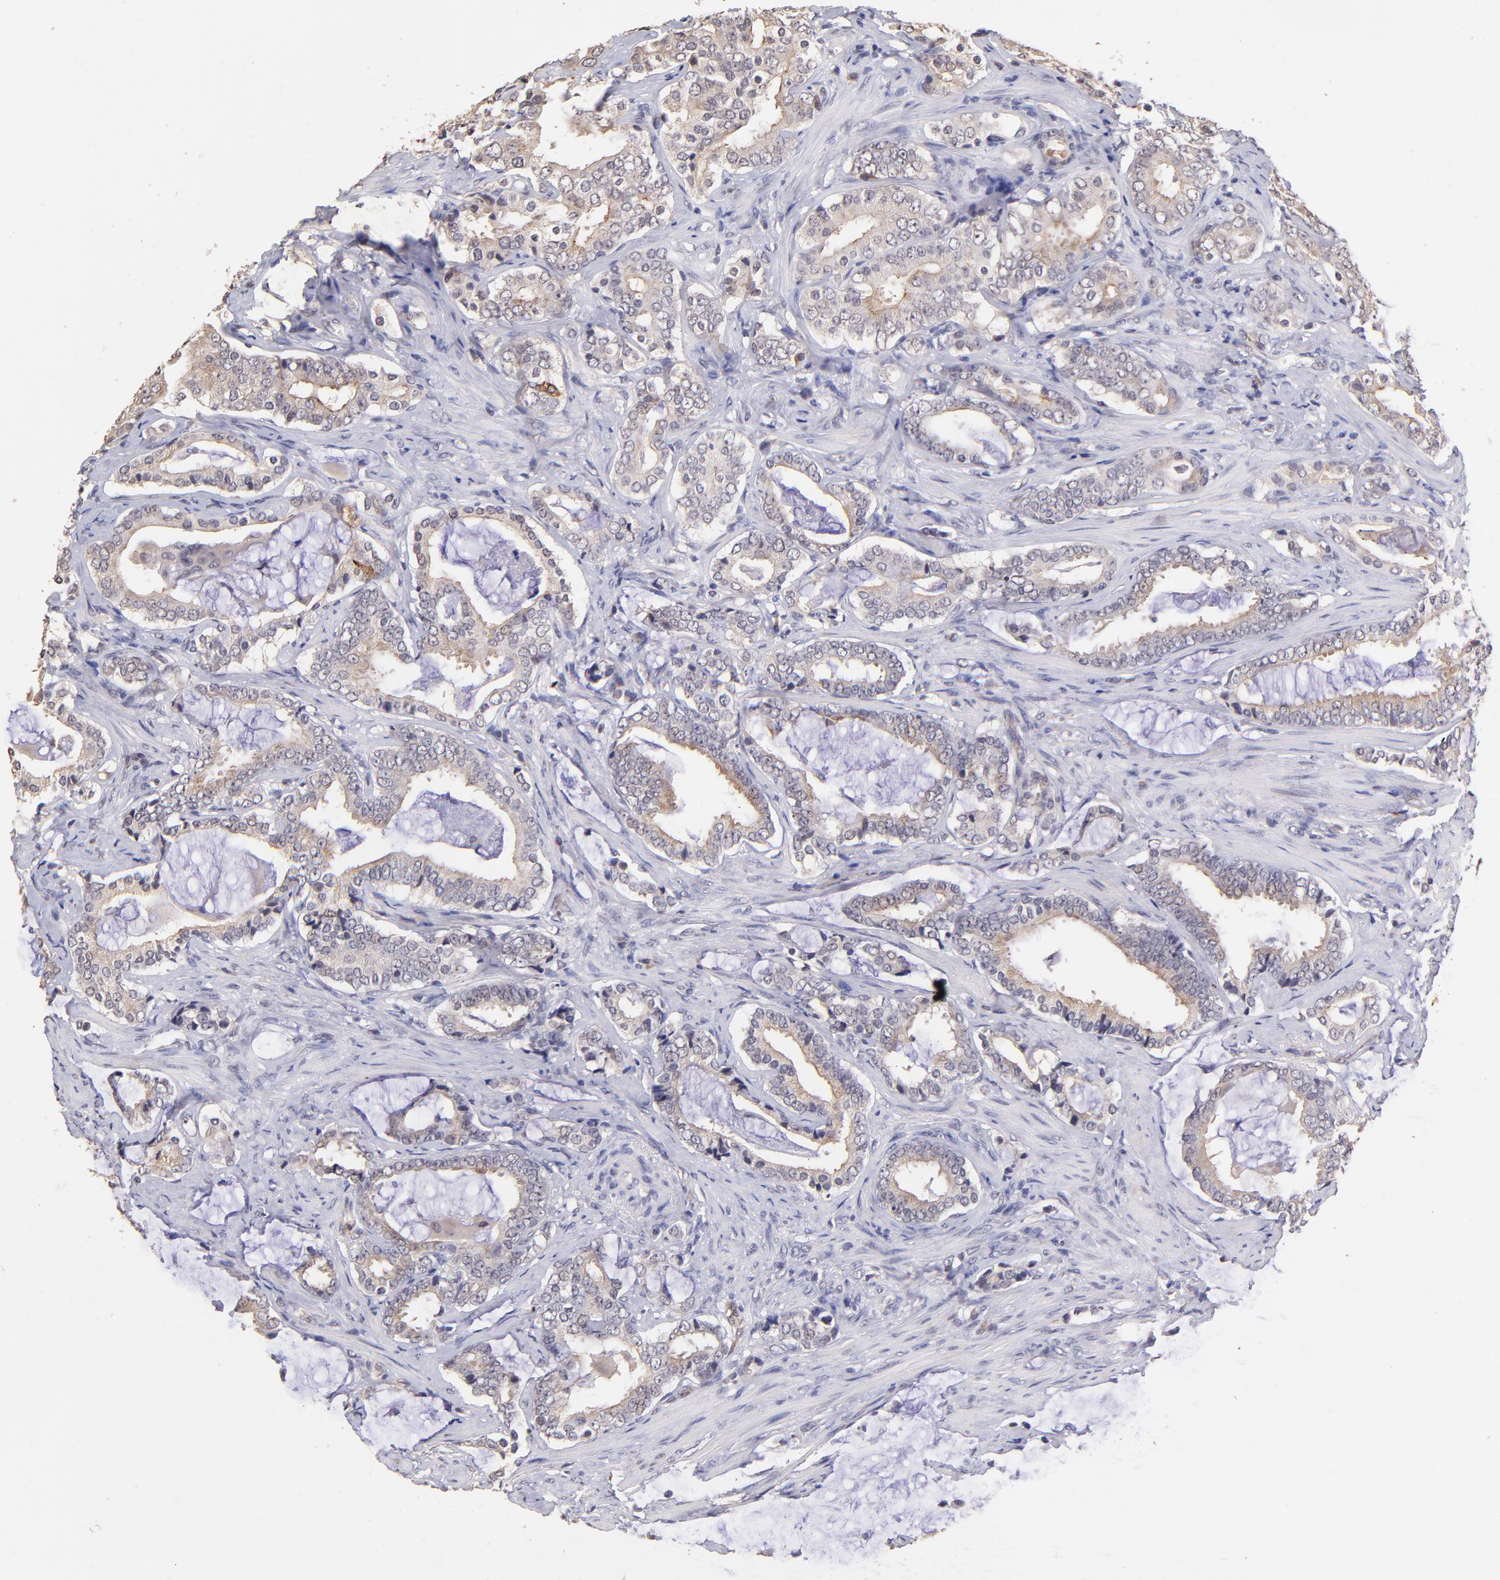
{"staining": {"intensity": "weak", "quantity": "<25%", "location": "cytoplasmic/membranous"}, "tissue": "prostate cancer", "cell_type": "Tumor cells", "image_type": "cancer", "snomed": [{"axis": "morphology", "description": "Adenocarcinoma, Low grade"}, {"axis": "topography", "description": "Prostate"}], "caption": "Image shows no significant protein positivity in tumor cells of prostate cancer (adenocarcinoma (low-grade)).", "gene": "RNASEL", "patient": {"sex": "male", "age": 59}}